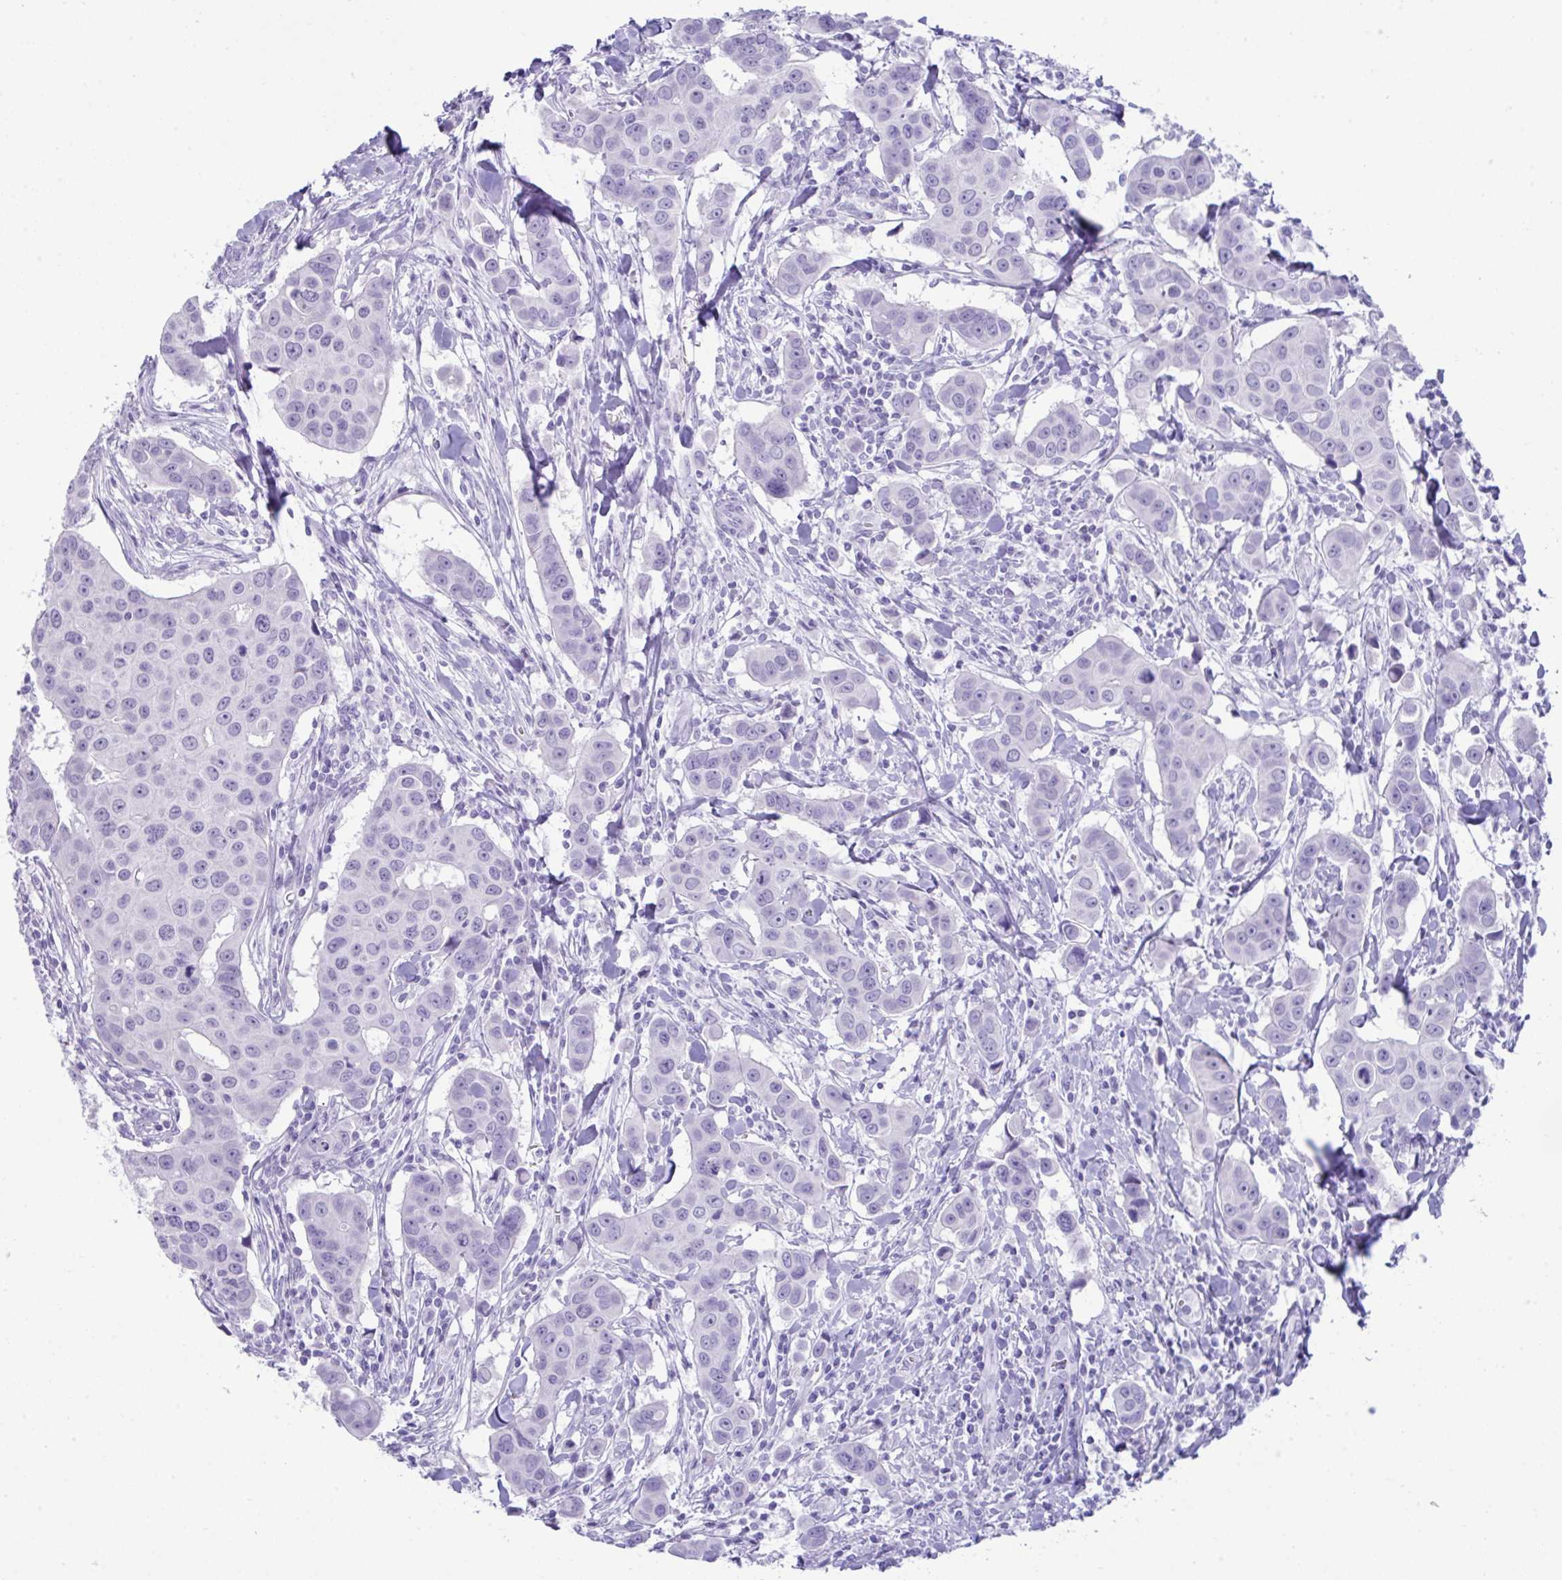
{"staining": {"intensity": "negative", "quantity": "none", "location": "none"}, "tissue": "breast cancer", "cell_type": "Tumor cells", "image_type": "cancer", "snomed": [{"axis": "morphology", "description": "Duct carcinoma"}, {"axis": "topography", "description": "Breast"}], "caption": "This is an immunohistochemistry photomicrograph of human breast cancer (intraductal carcinoma). There is no positivity in tumor cells.", "gene": "PSCA", "patient": {"sex": "female", "age": 24}}